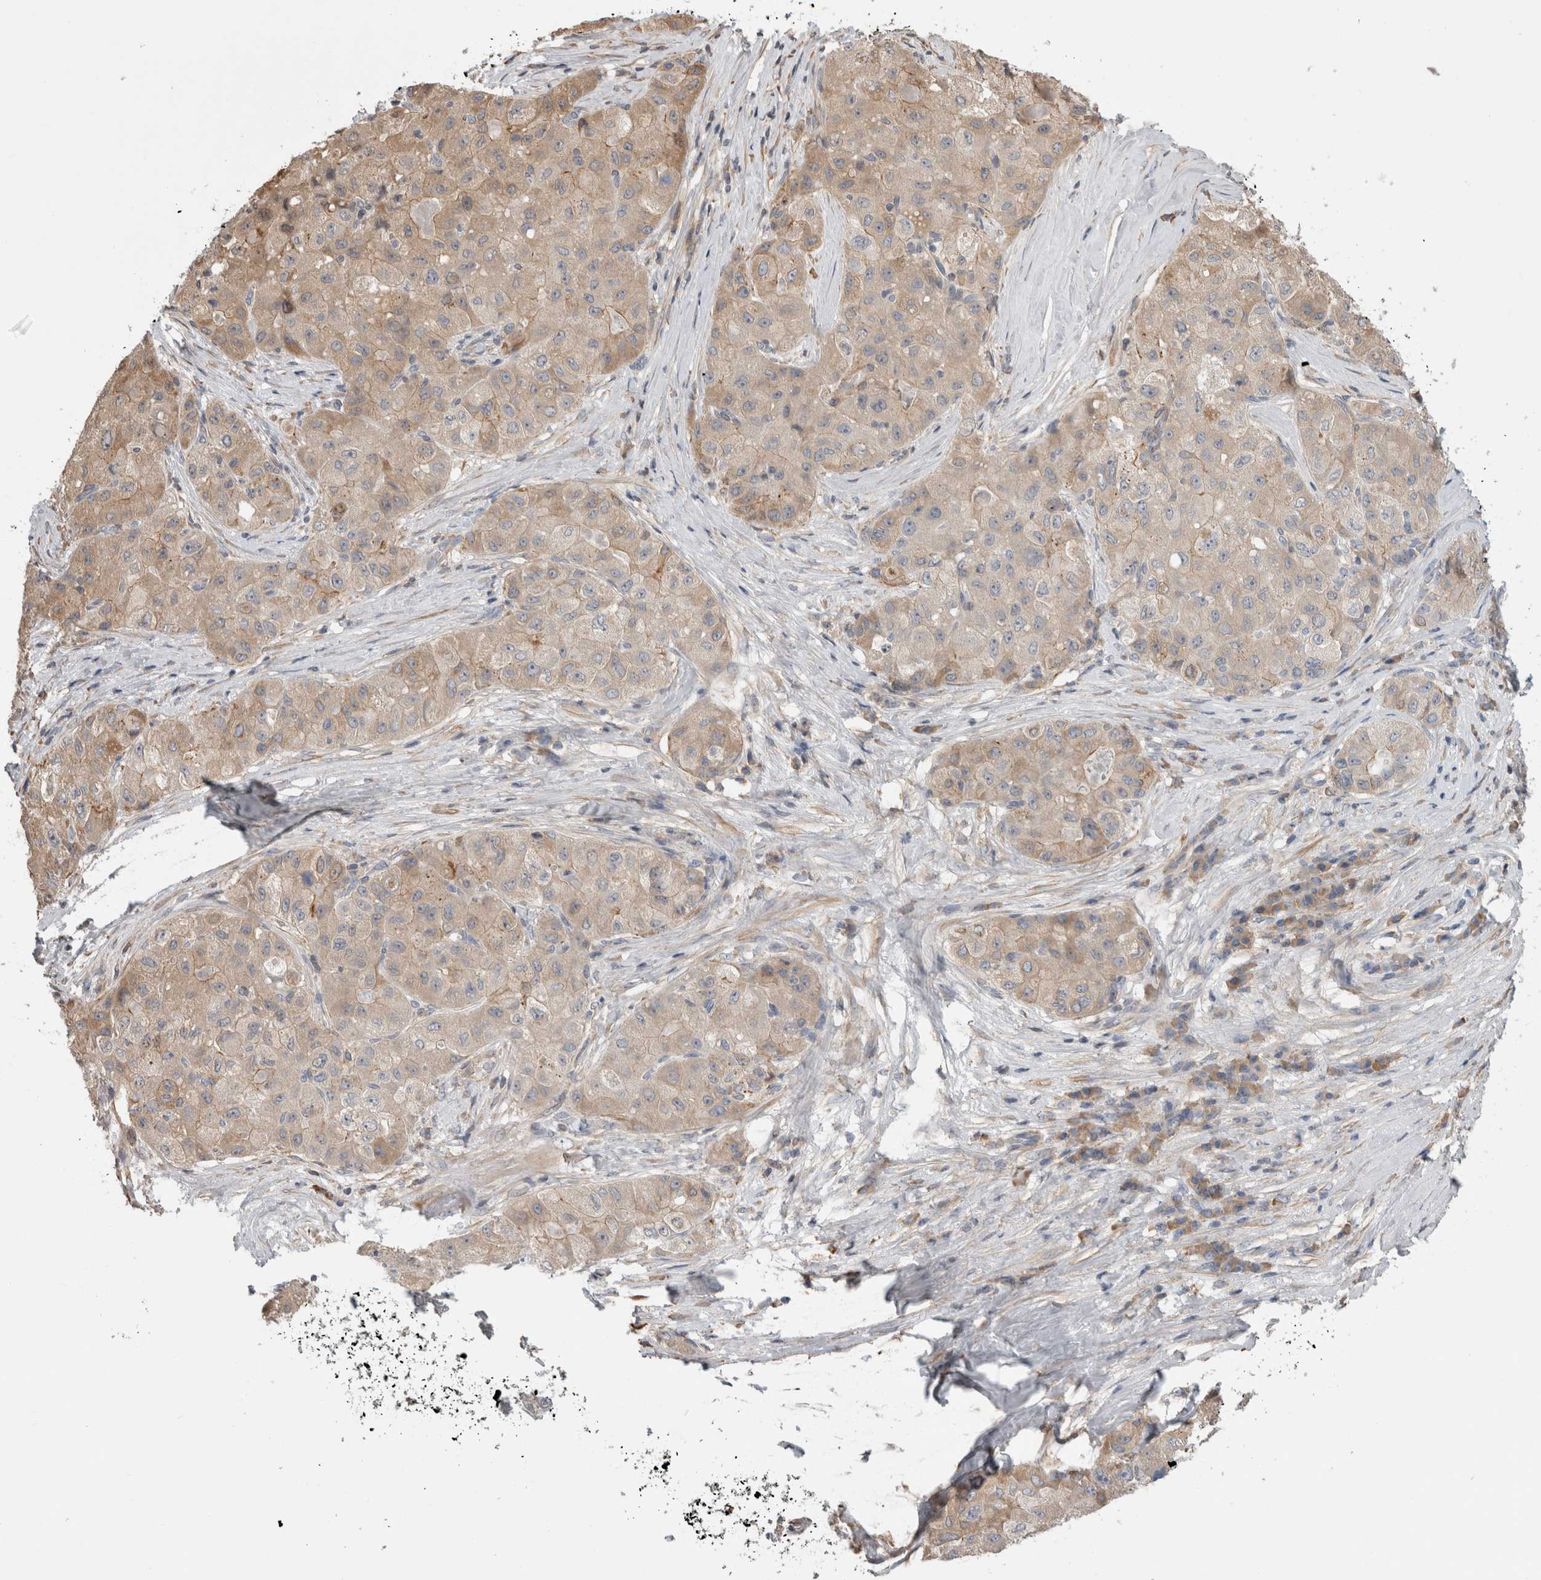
{"staining": {"intensity": "weak", "quantity": "25%-75%", "location": "cytoplasmic/membranous"}, "tissue": "liver cancer", "cell_type": "Tumor cells", "image_type": "cancer", "snomed": [{"axis": "morphology", "description": "Carcinoma, Hepatocellular, NOS"}, {"axis": "topography", "description": "Liver"}], "caption": "A brown stain shows weak cytoplasmic/membranous positivity of a protein in liver cancer tumor cells.", "gene": "SMAP2", "patient": {"sex": "male", "age": 80}}